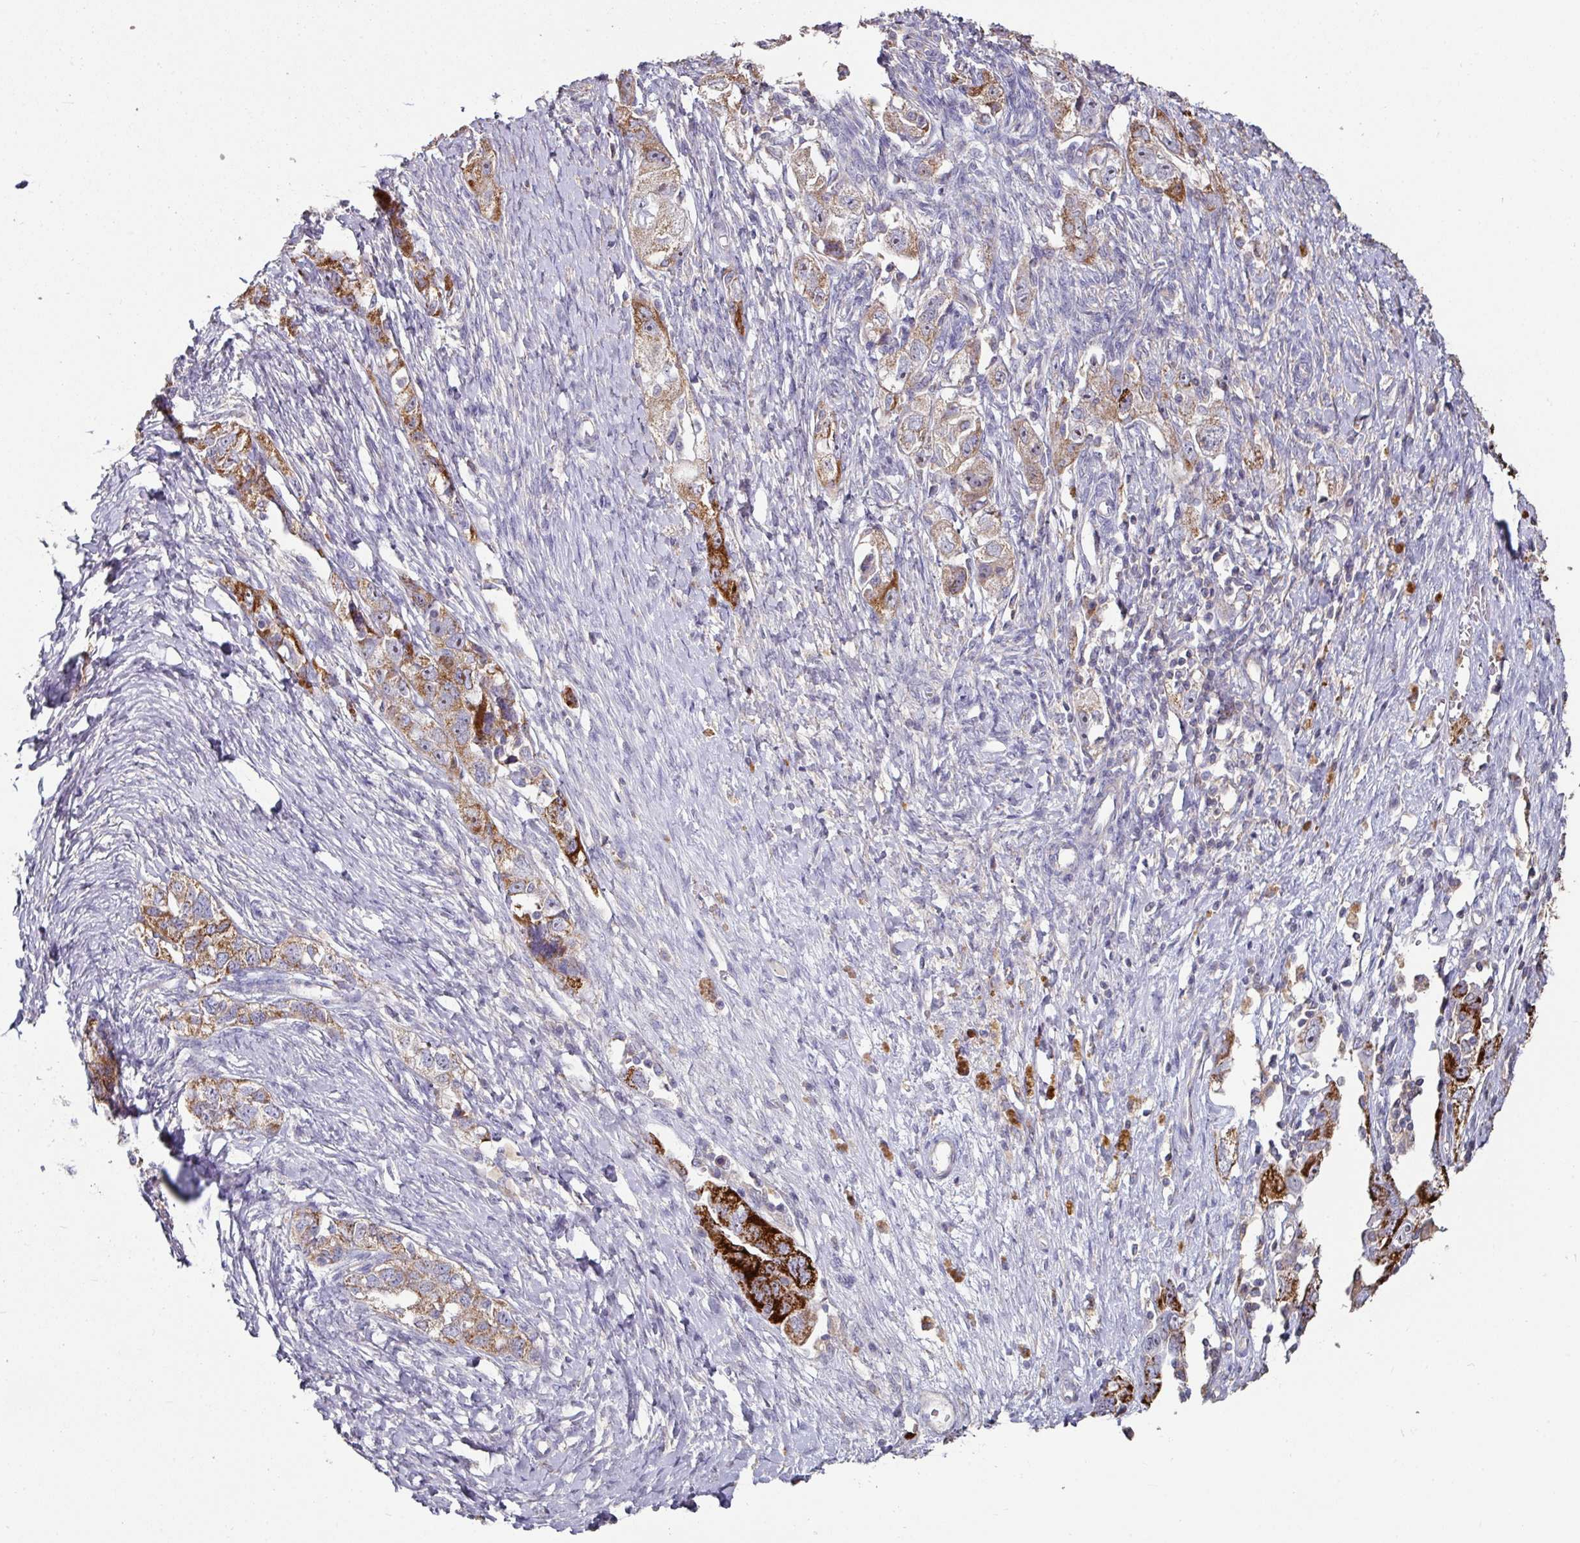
{"staining": {"intensity": "strong", "quantity": "25%-75%", "location": "cytoplasmic/membranous"}, "tissue": "ovarian cancer", "cell_type": "Tumor cells", "image_type": "cancer", "snomed": [{"axis": "morphology", "description": "Carcinoma, NOS"}, {"axis": "morphology", "description": "Cystadenocarcinoma, serous, NOS"}, {"axis": "topography", "description": "Ovary"}], "caption": "IHC photomicrograph of human ovarian cancer stained for a protein (brown), which demonstrates high levels of strong cytoplasmic/membranous staining in approximately 25%-75% of tumor cells.", "gene": "OR2D3", "patient": {"sex": "female", "age": 69}}